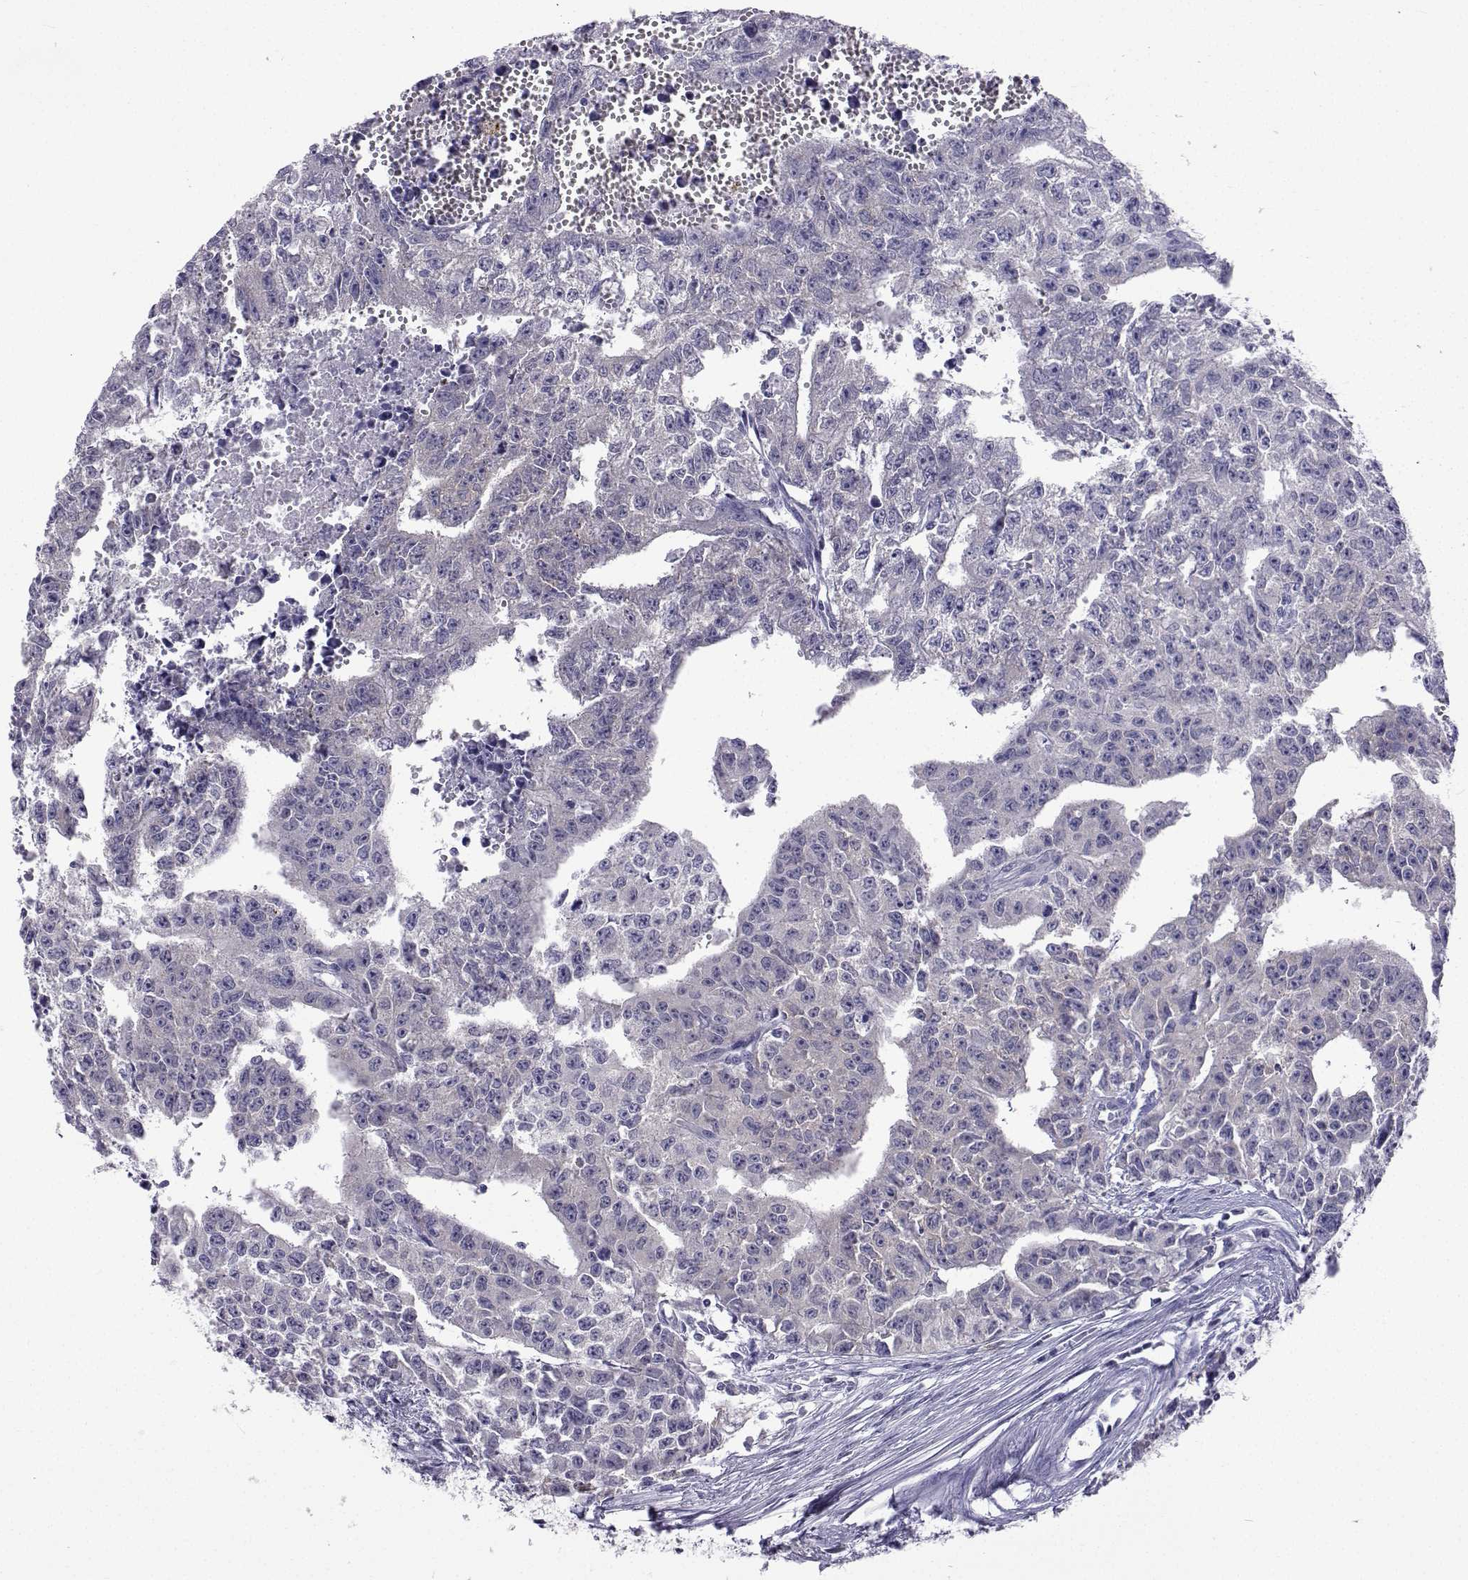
{"staining": {"intensity": "negative", "quantity": "none", "location": "none"}, "tissue": "testis cancer", "cell_type": "Tumor cells", "image_type": "cancer", "snomed": [{"axis": "morphology", "description": "Carcinoma, Embryonal, NOS"}, {"axis": "morphology", "description": "Teratoma, malignant, NOS"}, {"axis": "topography", "description": "Testis"}], "caption": "Testis cancer (embryonal carcinoma) stained for a protein using IHC reveals no expression tumor cells.", "gene": "GALM", "patient": {"sex": "male", "age": 24}}